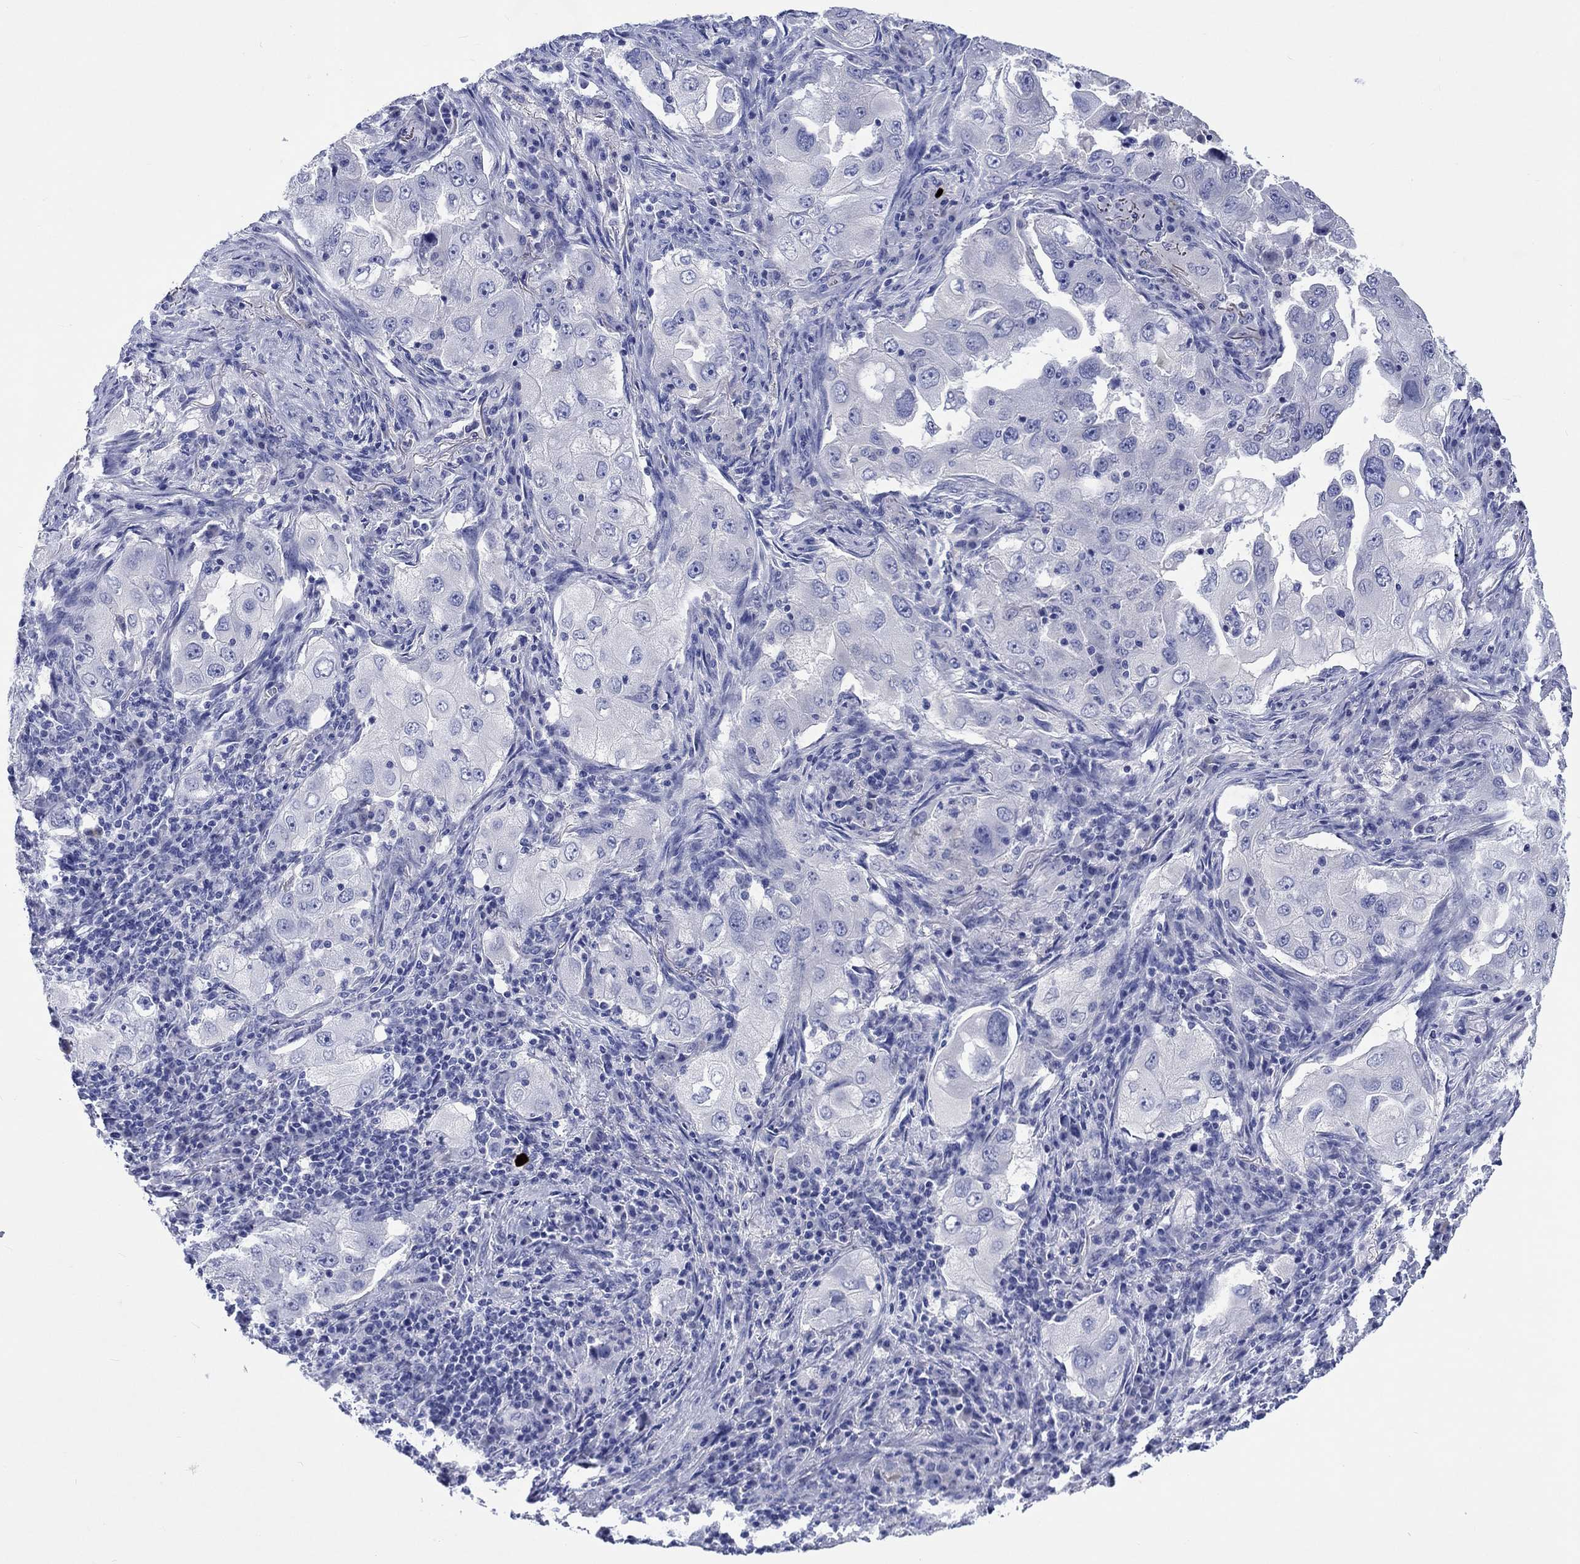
{"staining": {"intensity": "negative", "quantity": "none", "location": "none"}, "tissue": "lung cancer", "cell_type": "Tumor cells", "image_type": "cancer", "snomed": [{"axis": "morphology", "description": "Adenocarcinoma, NOS"}, {"axis": "topography", "description": "Lung"}], "caption": "Tumor cells show no significant positivity in lung adenocarcinoma.", "gene": "CACNG3", "patient": {"sex": "female", "age": 61}}